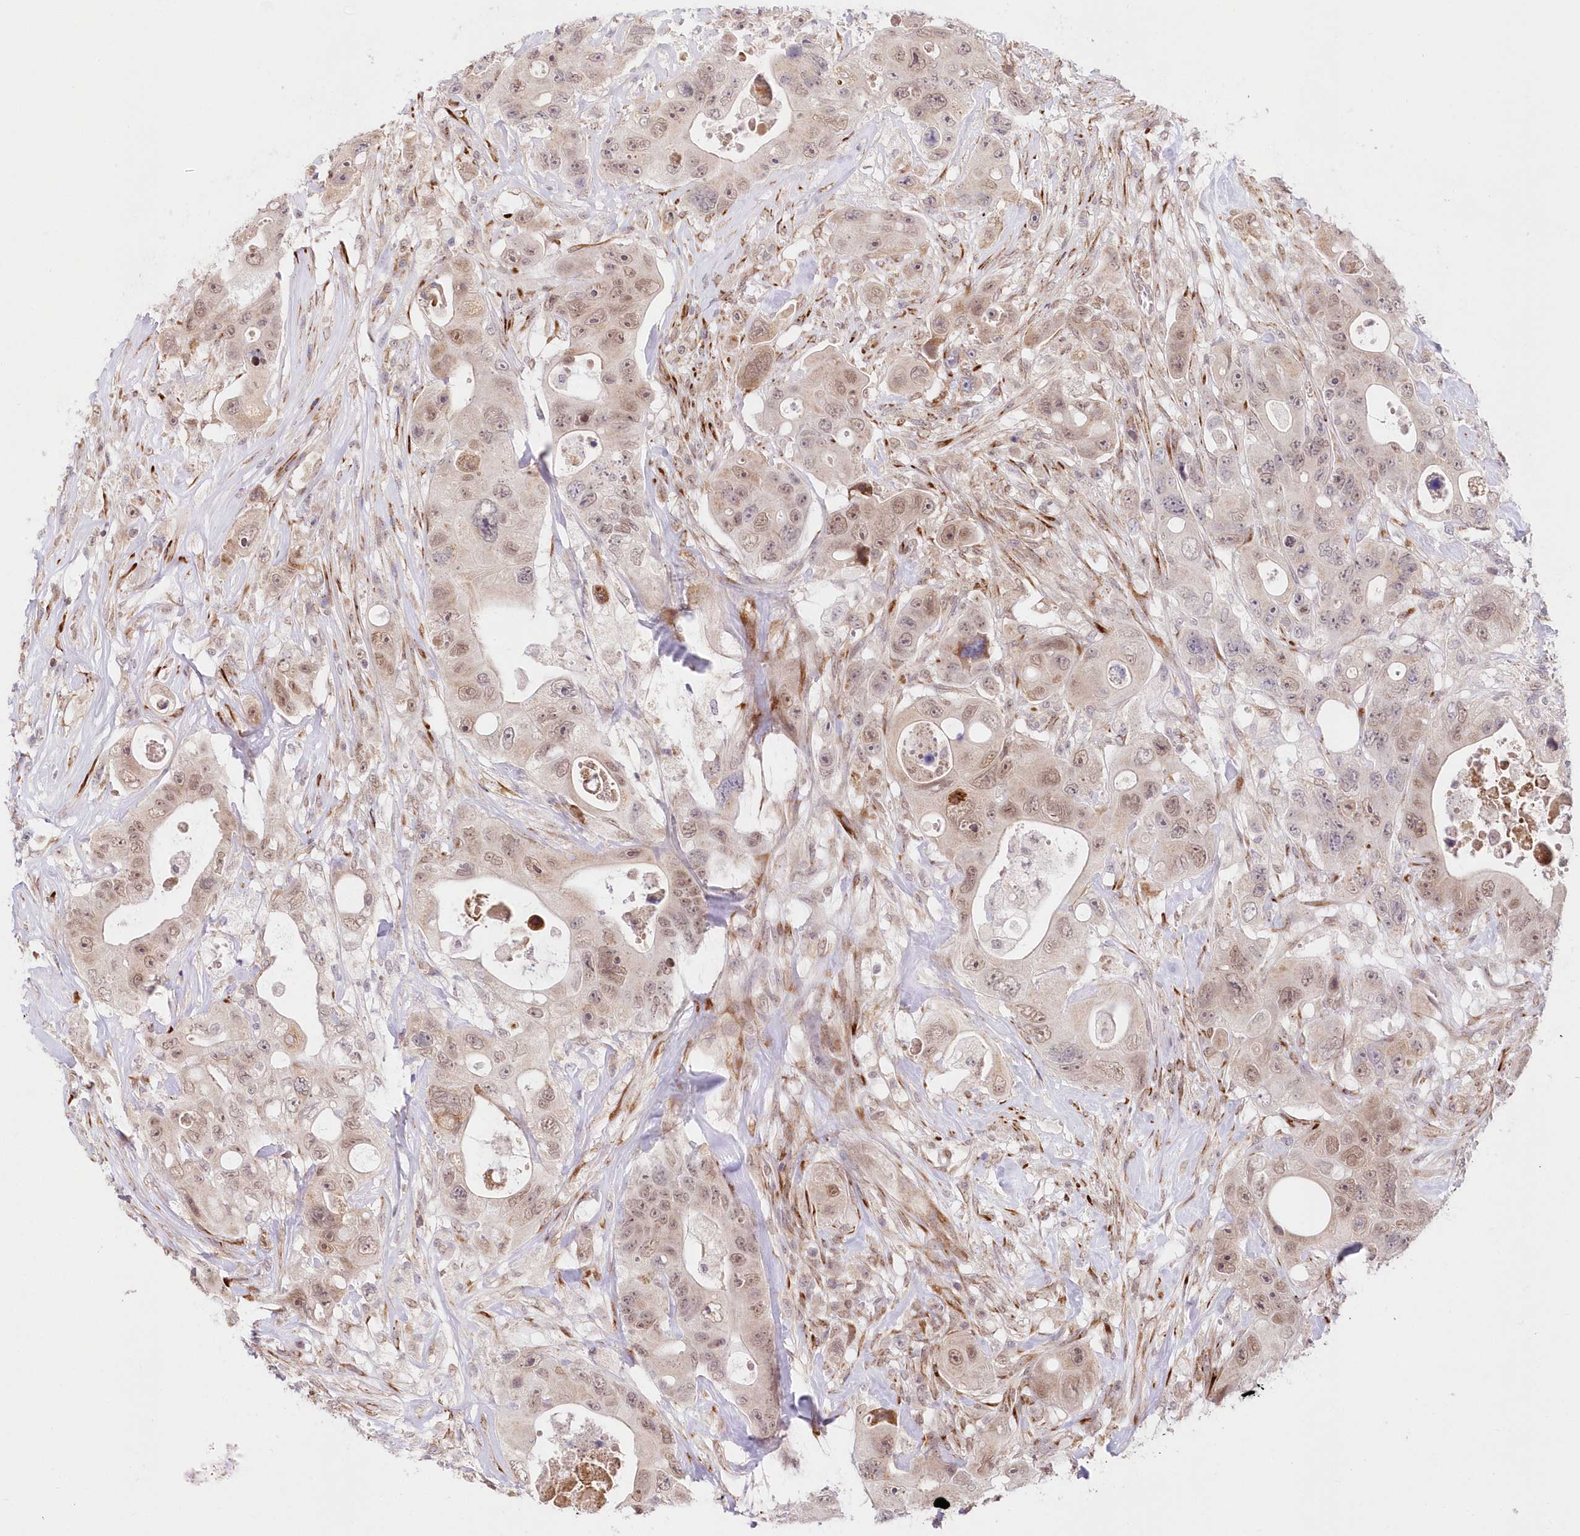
{"staining": {"intensity": "weak", "quantity": ">75%", "location": "nuclear"}, "tissue": "colorectal cancer", "cell_type": "Tumor cells", "image_type": "cancer", "snomed": [{"axis": "morphology", "description": "Adenocarcinoma, NOS"}, {"axis": "topography", "description": "Colon"}], "caption": "An IHC micrograph of neoplastic tissue is shown. Protein staining in brown labels weak nuclear positivity in adenocarcinoma (colorectal) within tumor cells.", "gene": "LDB1", "patient": {"sex": "female", "age": 46}}